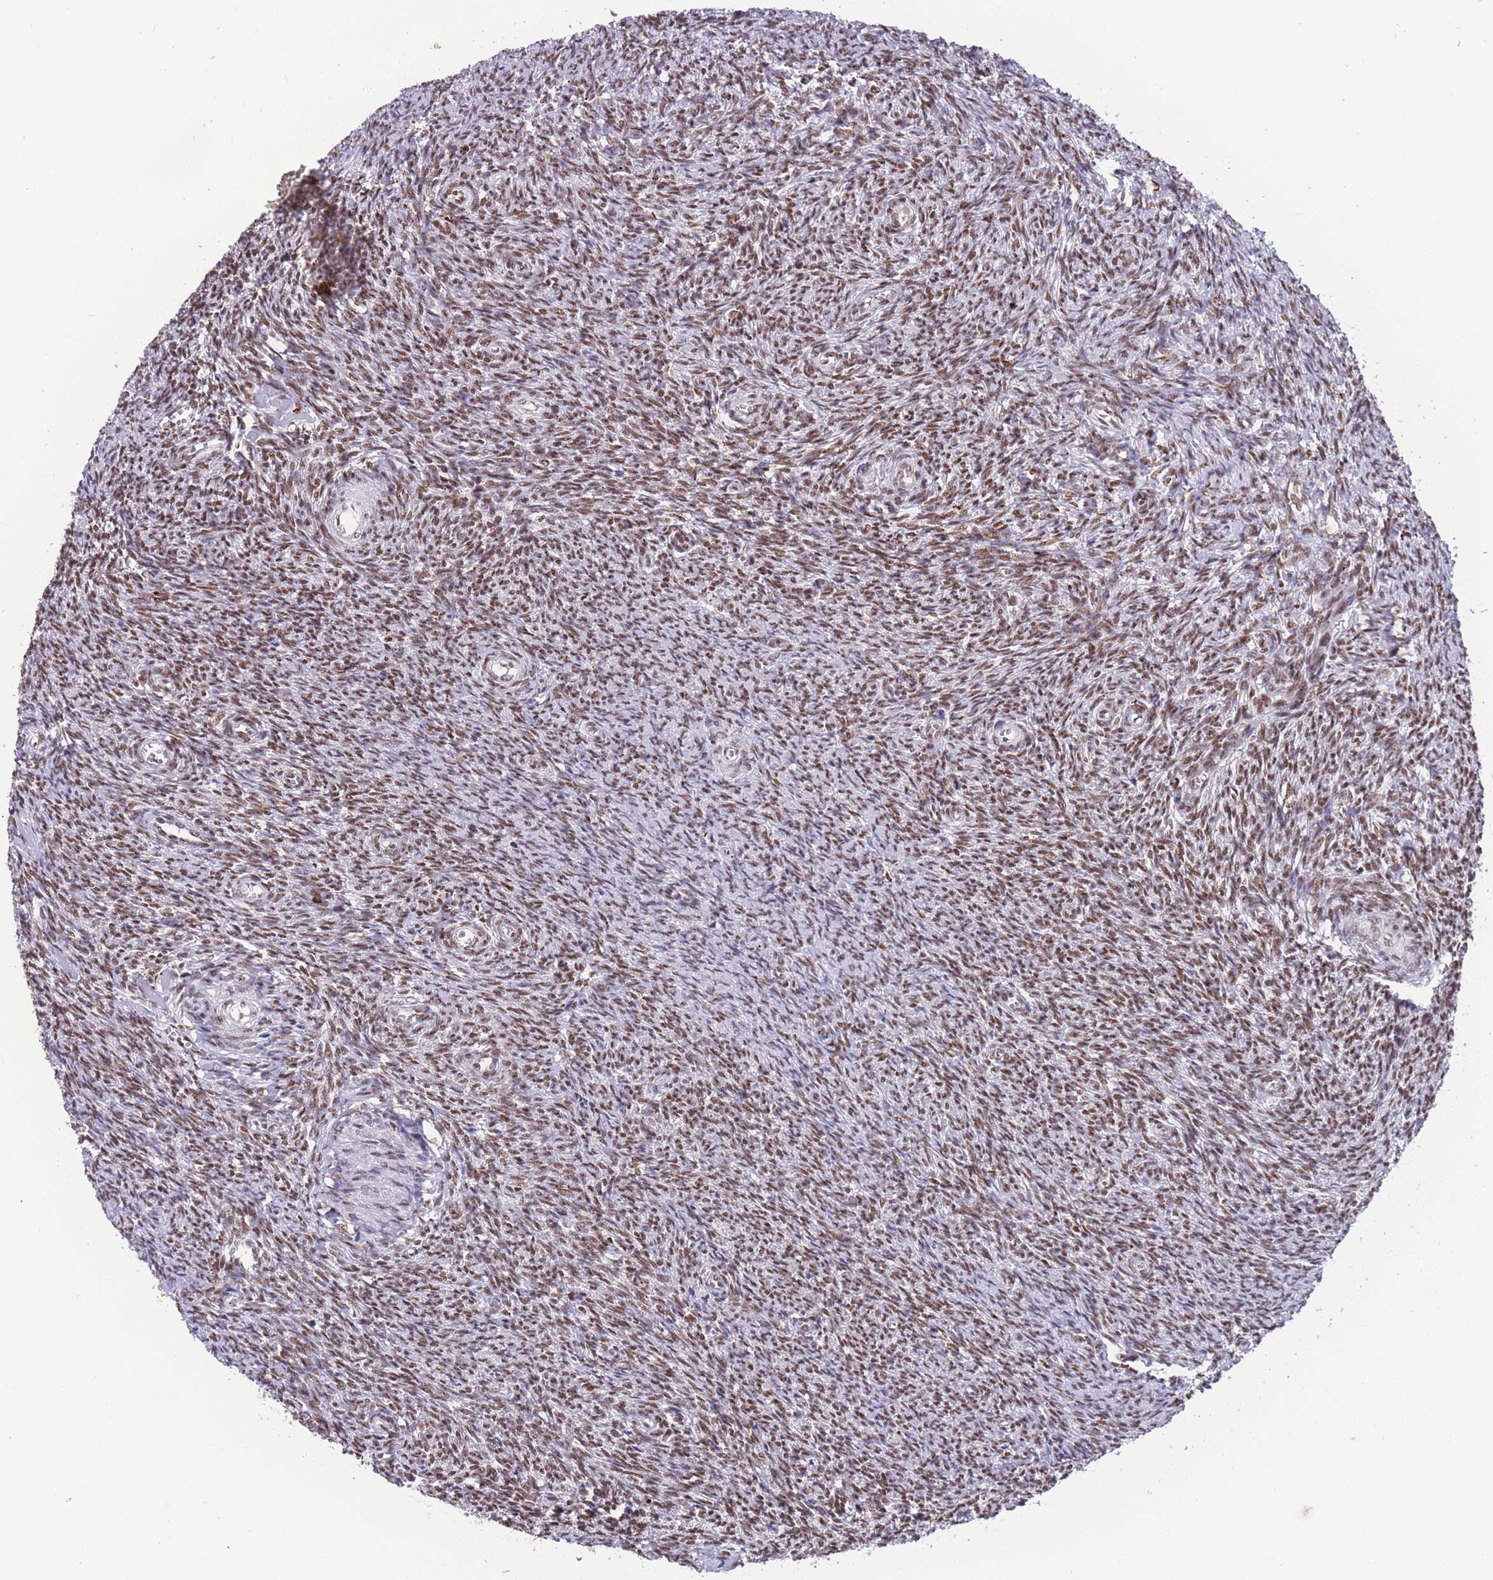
{"staining": {"intensity": "moderate", "quantity": ">75%", "location": "nuclear"}, "tissue": "ovary", "cell_type": "Ovarian stroma cells", "image_type": "normal", "snomed": [{"axis": "morphology", "description": "Normal tissue, NOS"}, {"axis": "topography", "description": "Ovary"}], "caption": "This is a micrograph of immunohistochemistry (IHC) staining of benign ovary, which shows moderate staining in the nuclear of ovarian stroma cells.", "gene": "PRPF19", "patient": {"sex": "female", "age": 44}}